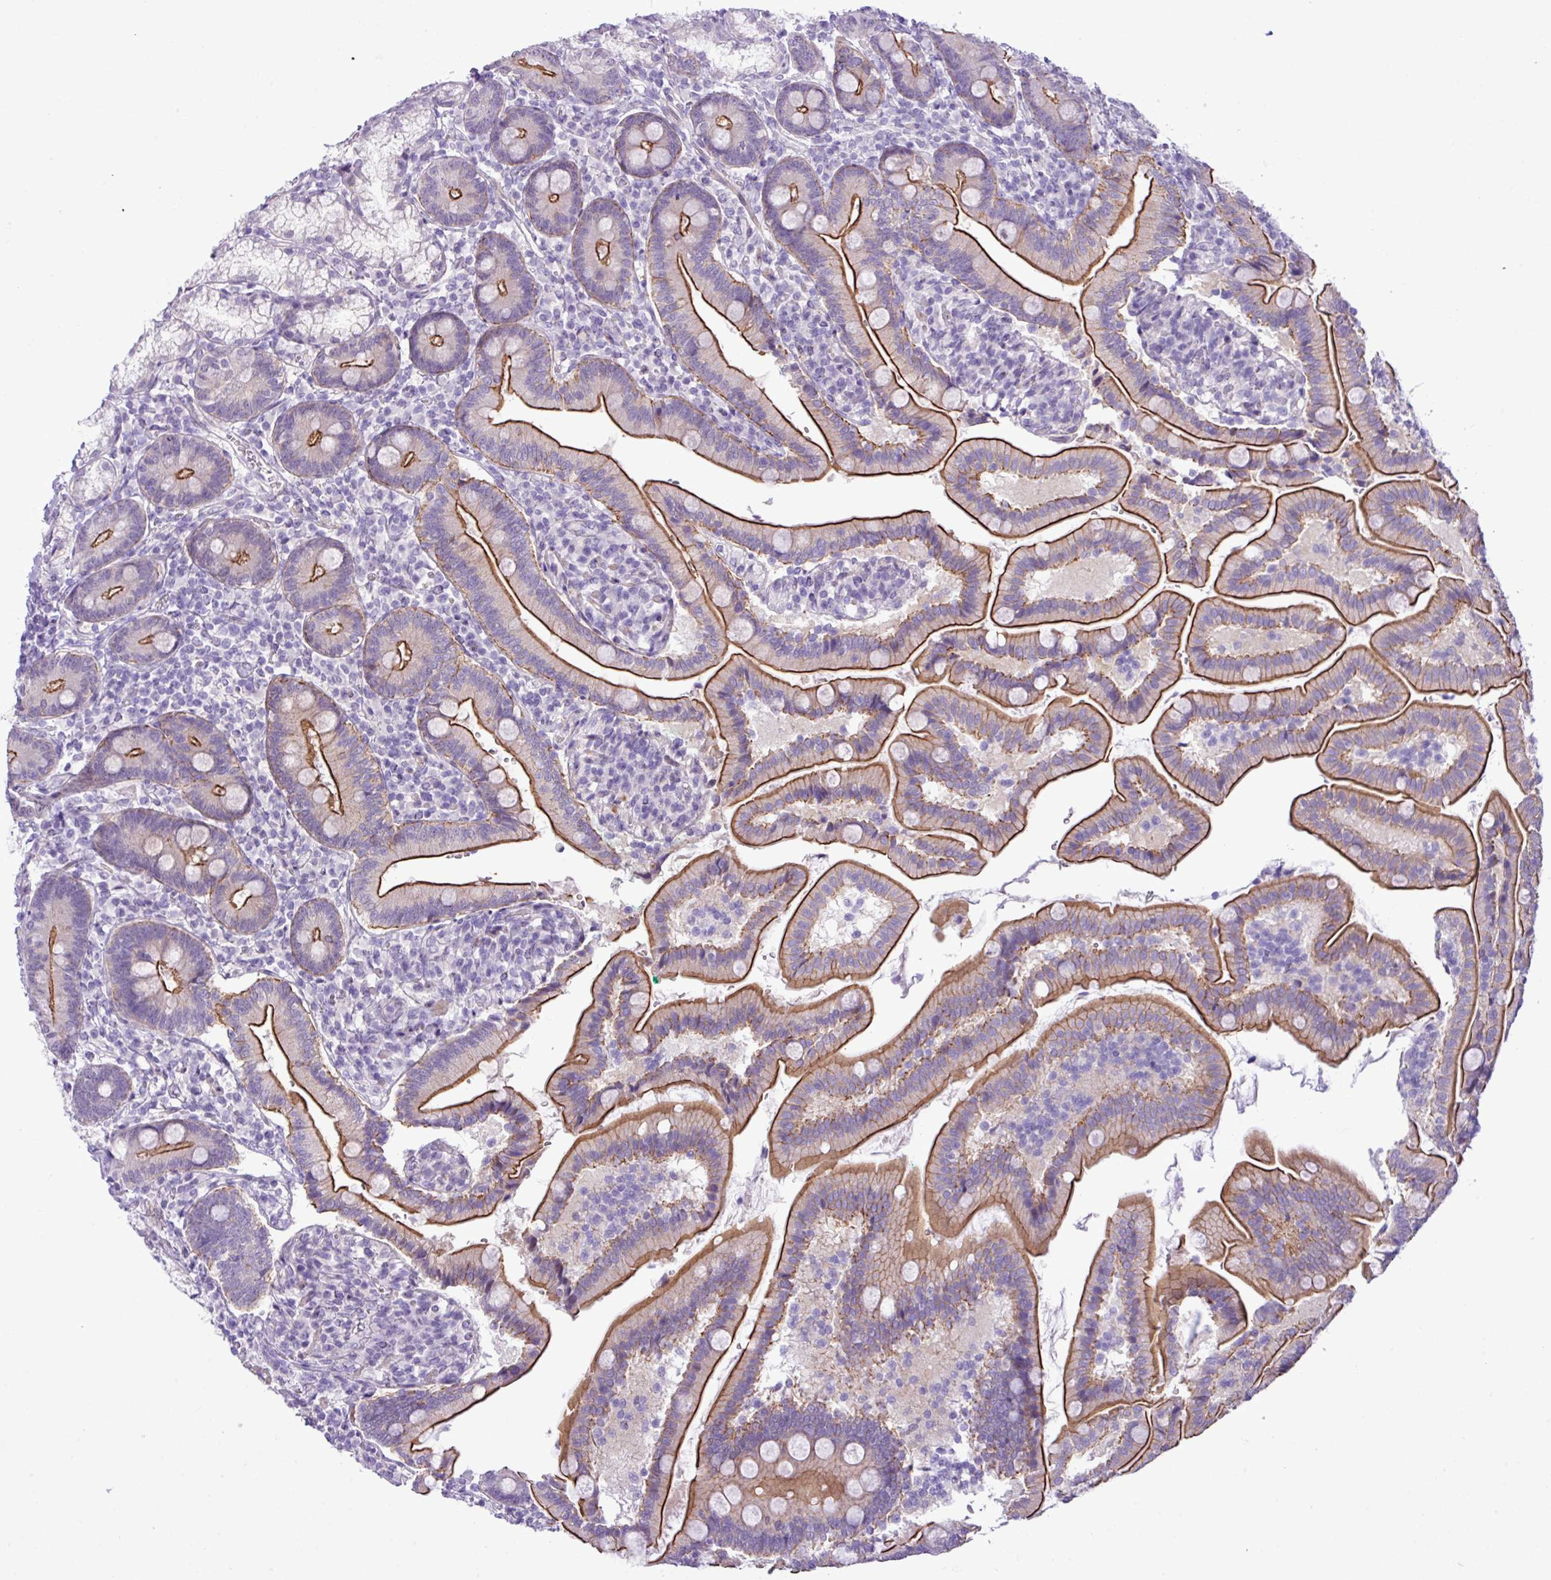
{"staining": {"intensity": "strong", "quantity": ">75%", "location": "cytoplasmic/membranous"}, "tissue": "duodenum", "cell_type": "Glandular cells", "image_type": "normal", "snomed": [{"axis": "morphology", "description": "Normal tissue, NOS"}, {"axis": "topography", "description": "Duodenum"}], "caption": "Protein staining exhibits strong cytoplasmic/membranous expression in about >75% of glandular cells in benign duodenum.", "gene": "YLPM1", "patient": {"sex": "female", "age": 67}}